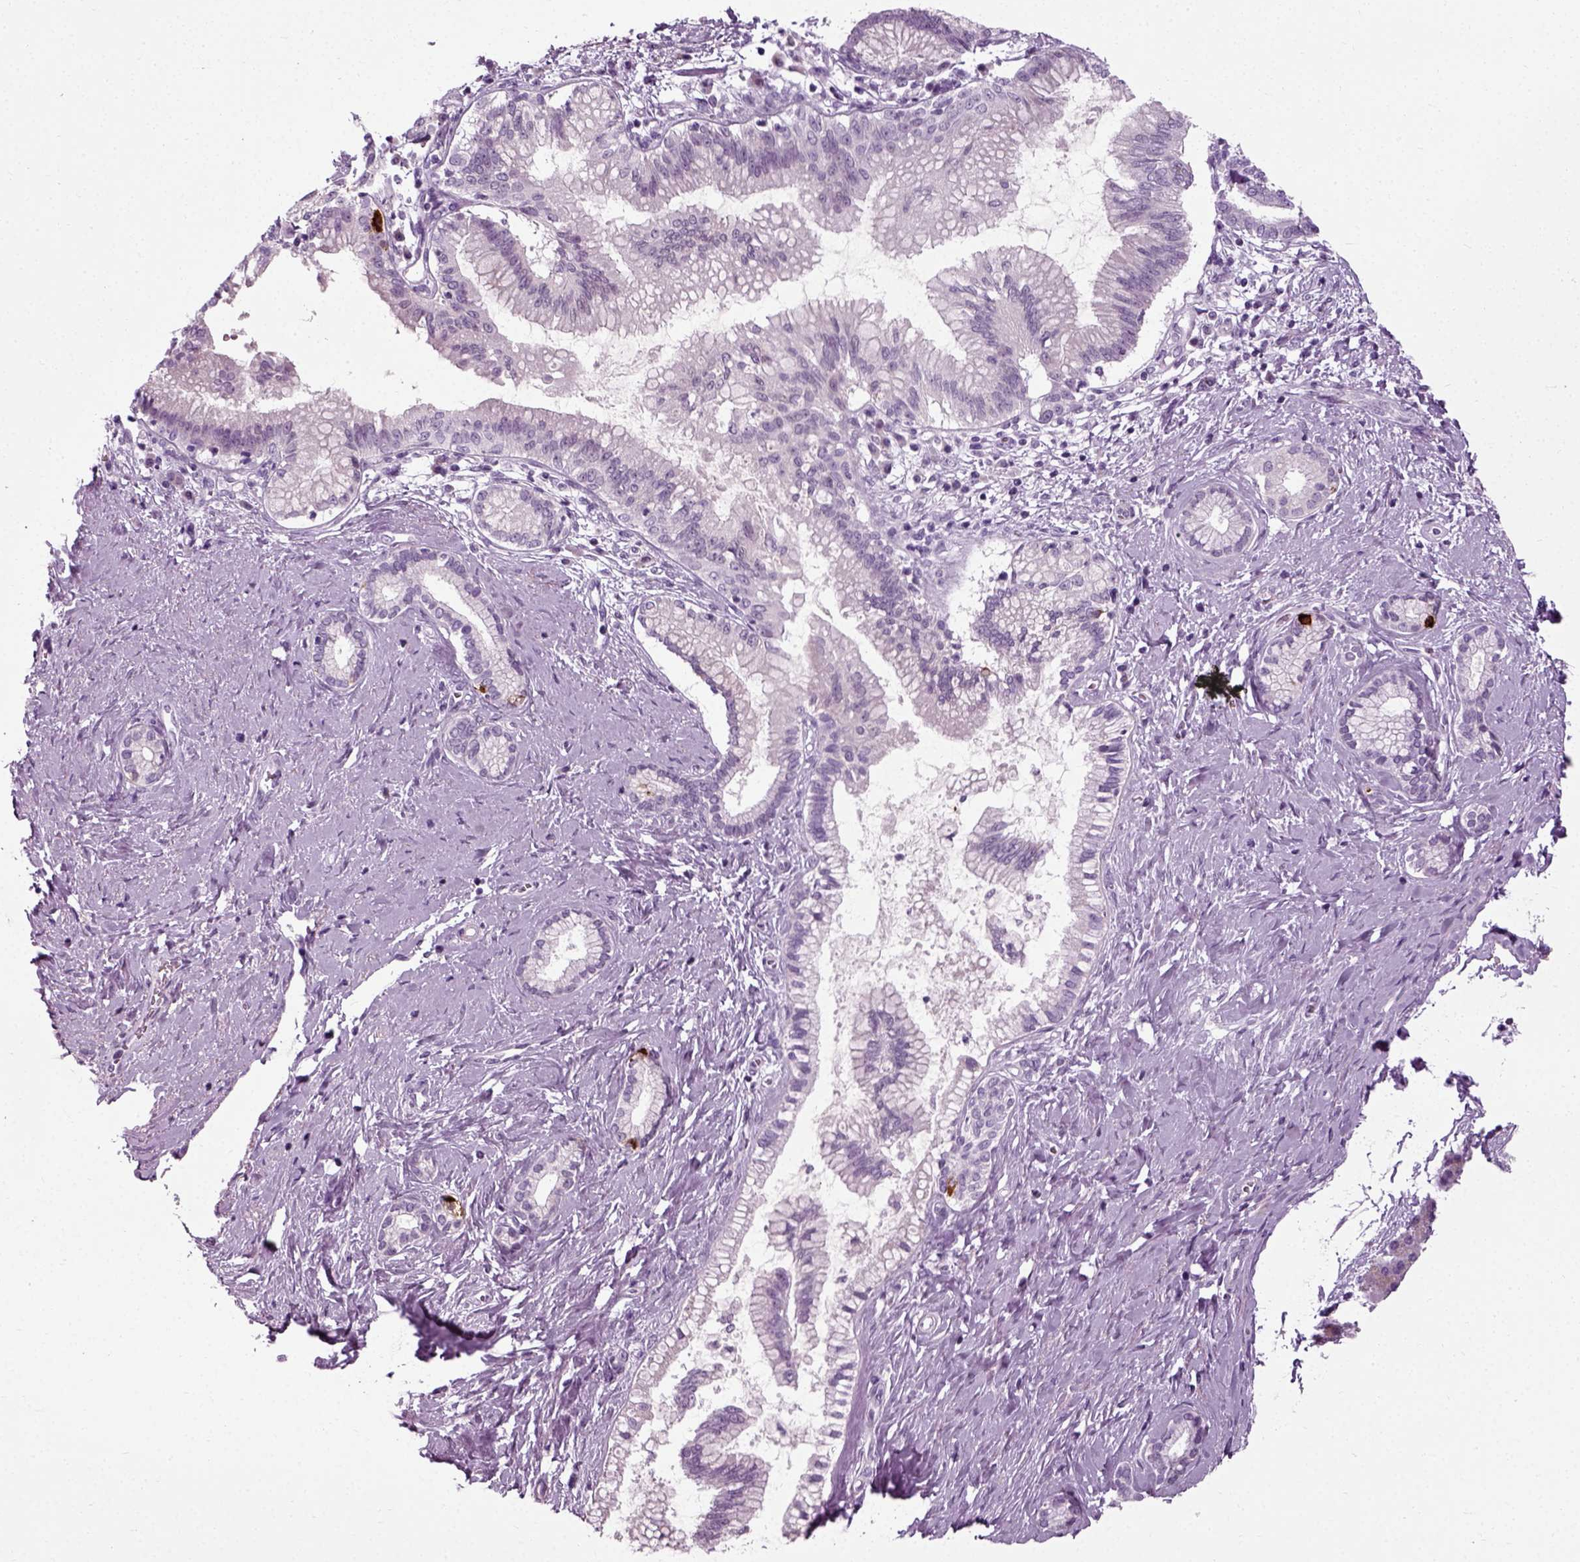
{"staining": {"intensity": "negative", "quantity": "none", "location": "none"}, "tissue": "pancreatic cancer", "cell_type": "Tumor cells", "image_type": "cancer", "snomed": [{"axis": "morphology", "description": "Adenocarcinoma, NOS"}, {"axis": "topography", "description": "Pancreas"}], "caption": "Immunohistochemistry of pancreatic adenocarcinoma demonstrates no staining in tumor cells.", "gene": "SCG5", "patient": {"sex": "female", "age": 73}}